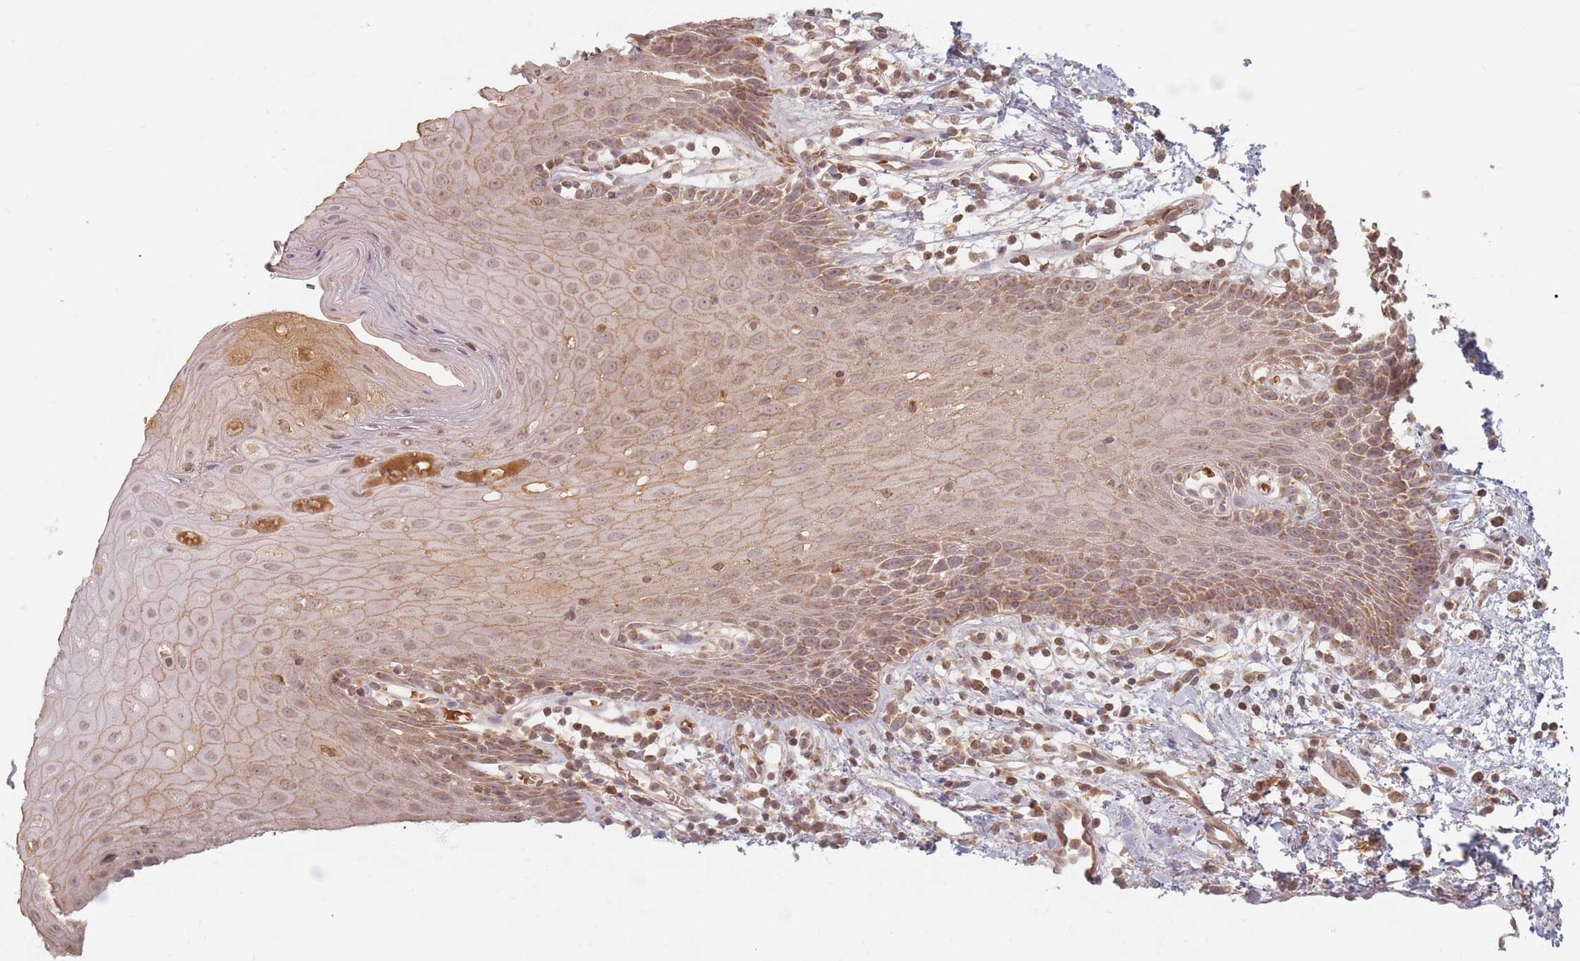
{"staining": {"intensity": "weak", "quantity": ">75%", "location": "cytoplasmic/membranous"}, "tissue": "oral mucosa", "cell_type": "Squamous epithelial cells", "image_type": "normal", "snomed": [{"axis": "morphology", "description": "Normal tissue, NOS"}, {"axis": "topography", "description": "Oral tissue"}, {"axis": "topography", "description": "Tounge, NOS"}], "caption": "Immunohistochemical staining of normal oral mucosa exhibits >75% levels of weak cytoplasmic/membranous protein expression in about >75% of squamous epithelial cells.", "gene": "OR2M4", "patient": {"sex": "female", "age": 59}}